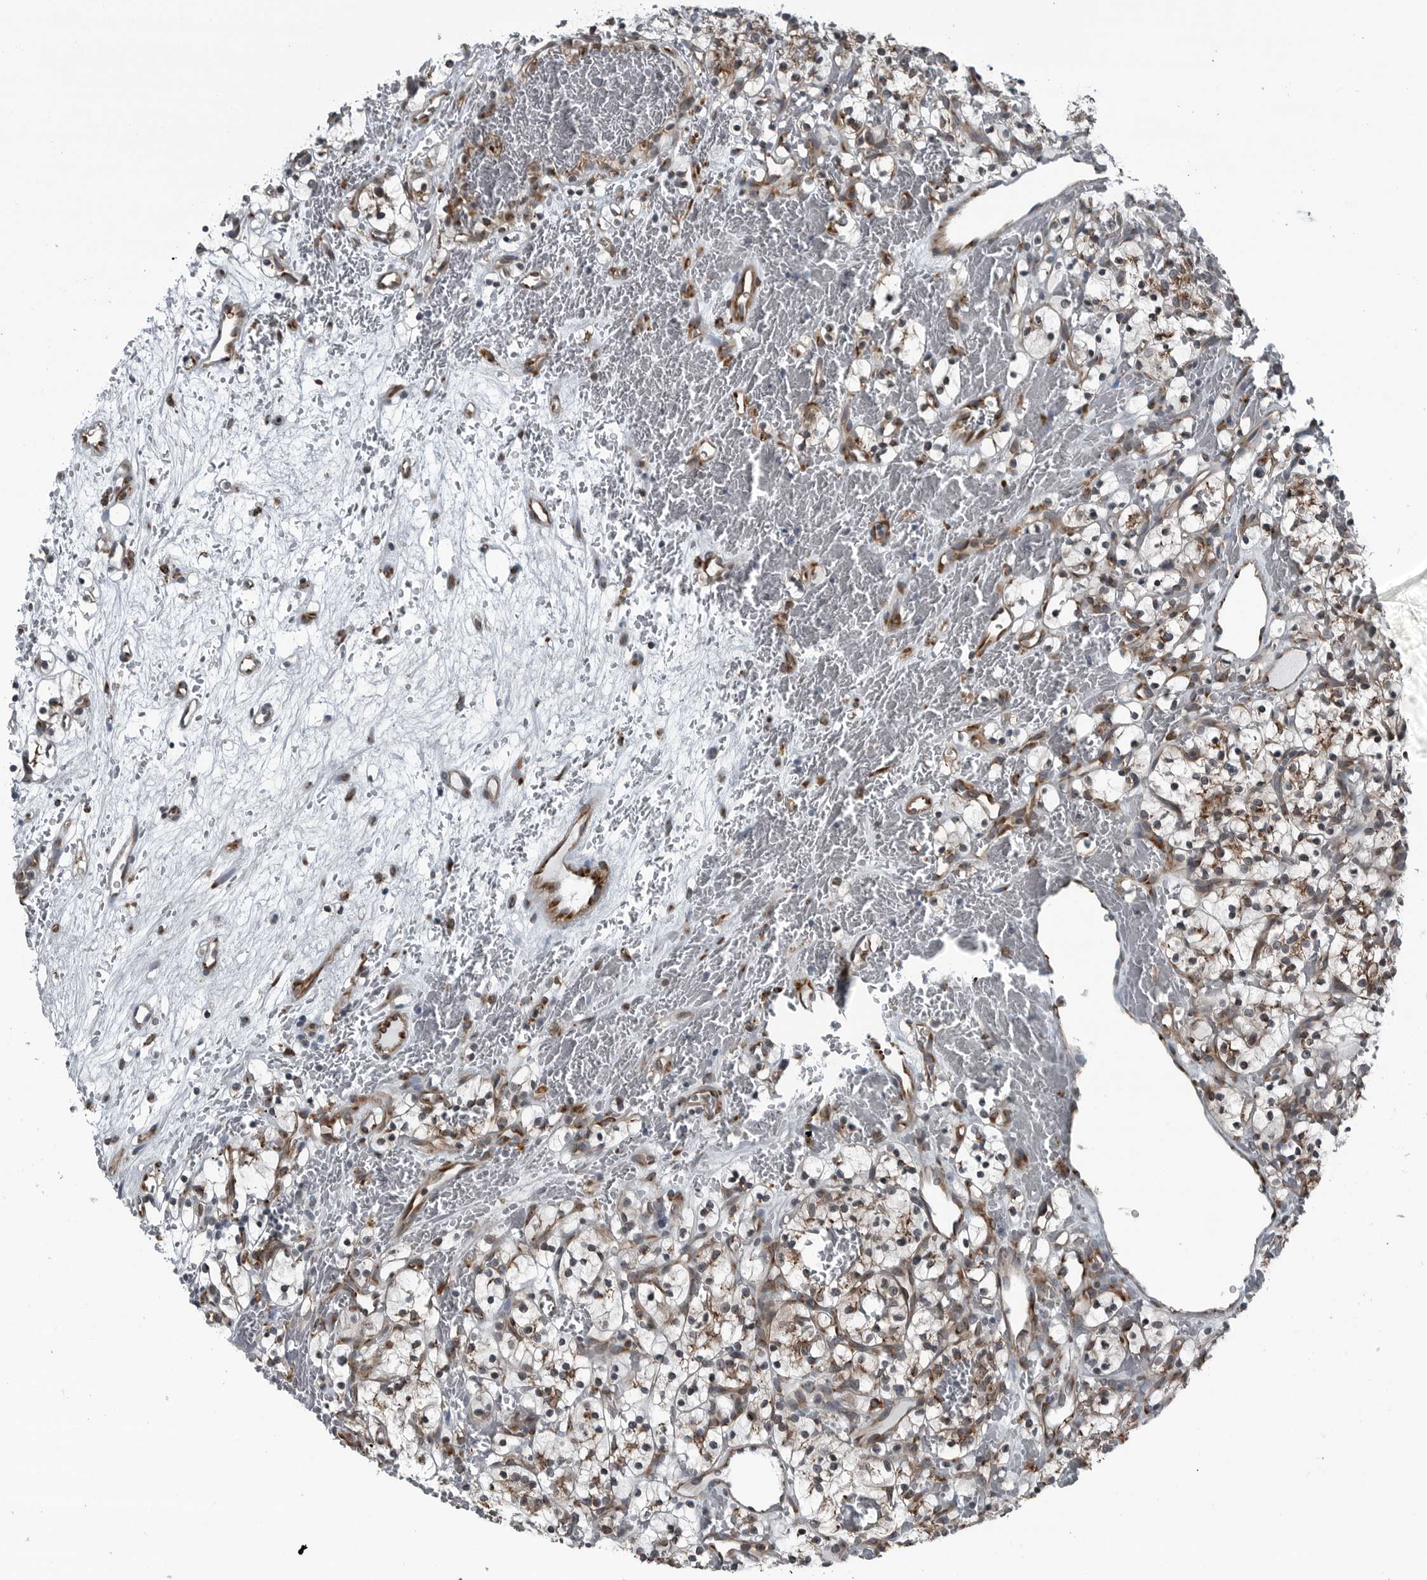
{"staining": {"intensity": "moderate", "quantity": "<25%", "location": "cytoplasmic/membranous"}, "tissue": "renal cancer", "cell_type": "Tumor cells", "image_type": "cancer", "snomed": [{"axis": "morphology", "description": "Adenocarcinoma, NOS"}, {"axis": "topography", "description": "Kidney"}], "caption": "Moderate cytoplasmic/membranous staining is appreciated in about <25% of tumor cells in renal adenocarcinoma.", "gene": "CEP85", "patient": {"sex": "female", "age": 57}}